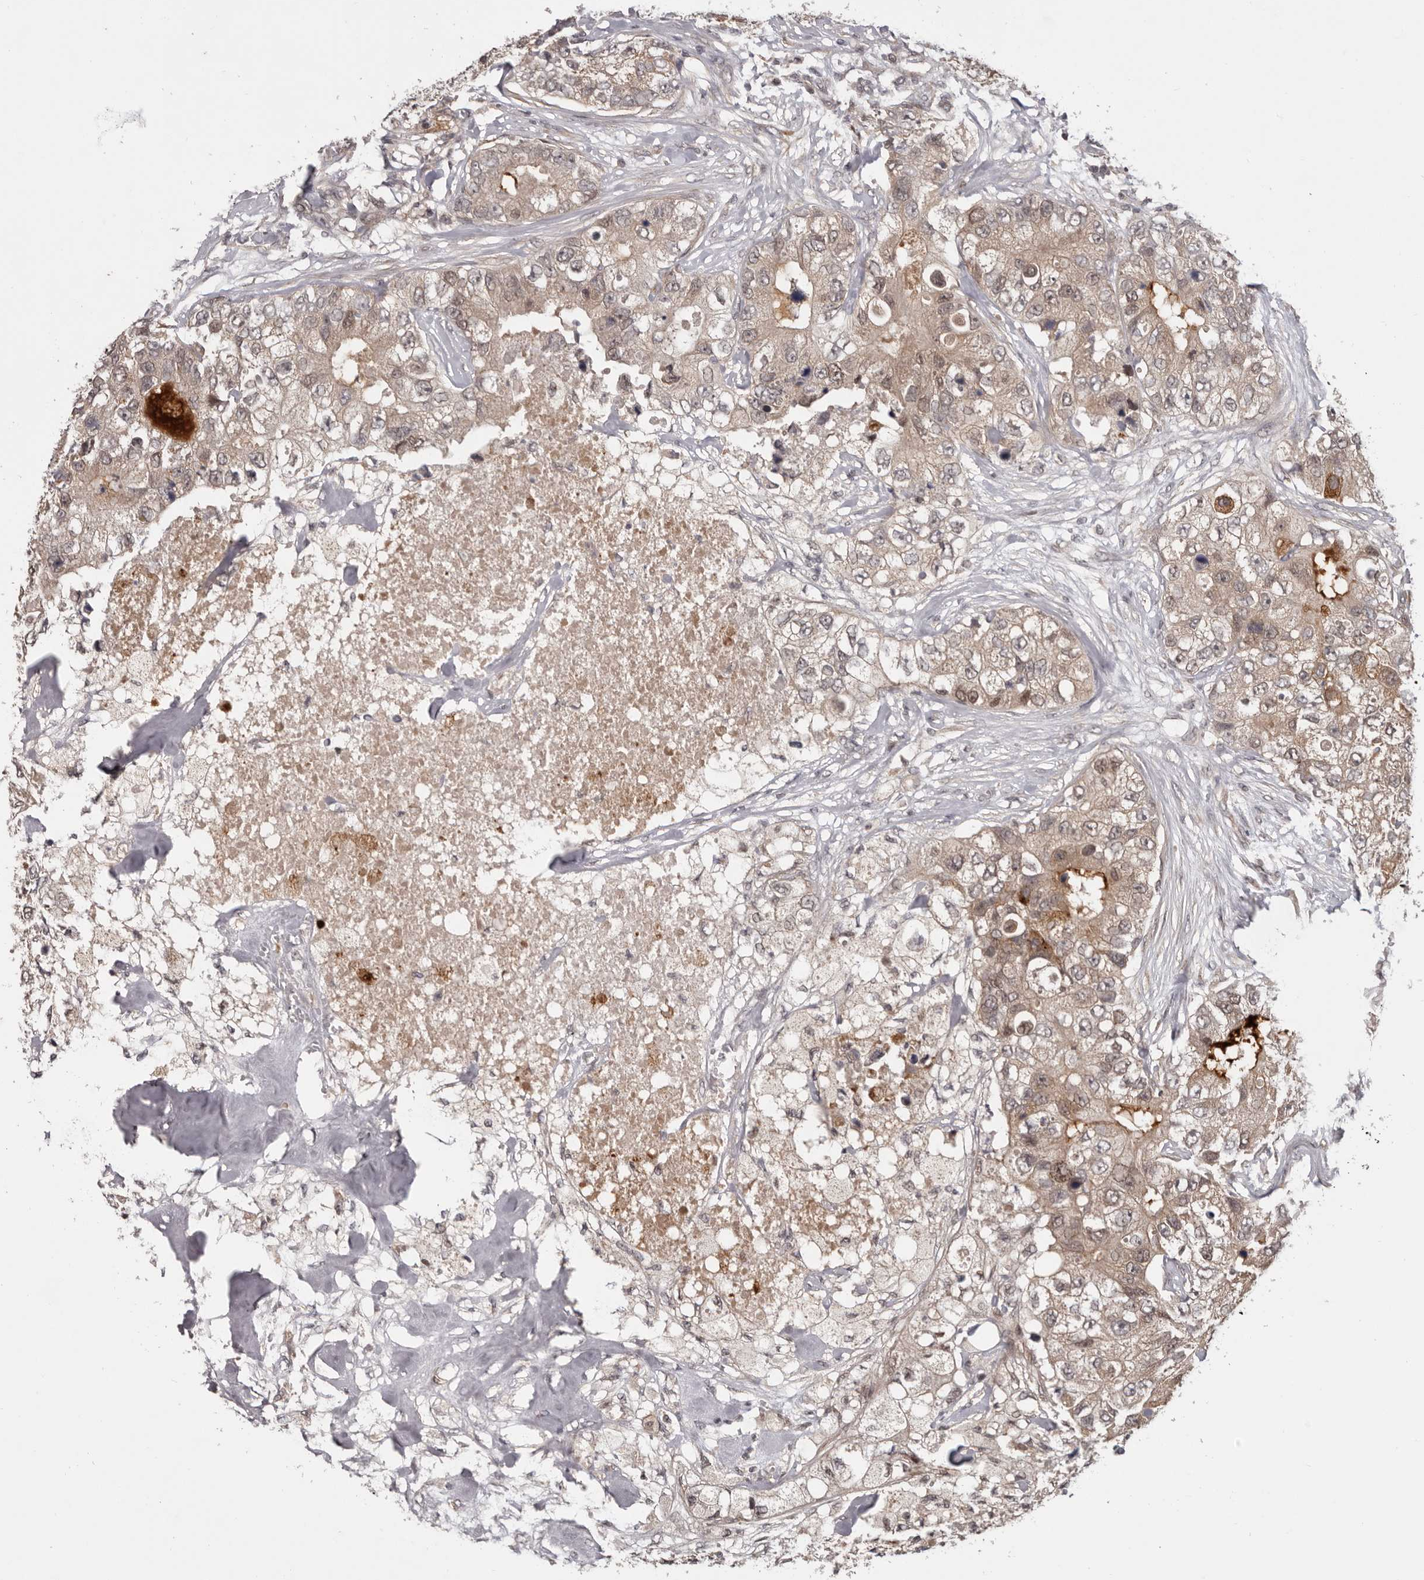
{"staining": {"intensity": "moderate", "quantity": ">75%", "location": "cytoplasmic/membranous"}, "tissue": "breast cancer", "cell_type": "Tumor cells", "image_type": "cancer", "snomed": [{"axis": "morphology", "description": "Duct carcinoma"}, {"axis": "topography", "description": "Breast"}], "caption": "Breast cancer stained with DAB IHC demonstrates medium levels of moderate cytoplasmic/membranous expression in about >75% of tumor cells.", "gene": "TBX5", "patient": {"sex": "female", "age": 62}}